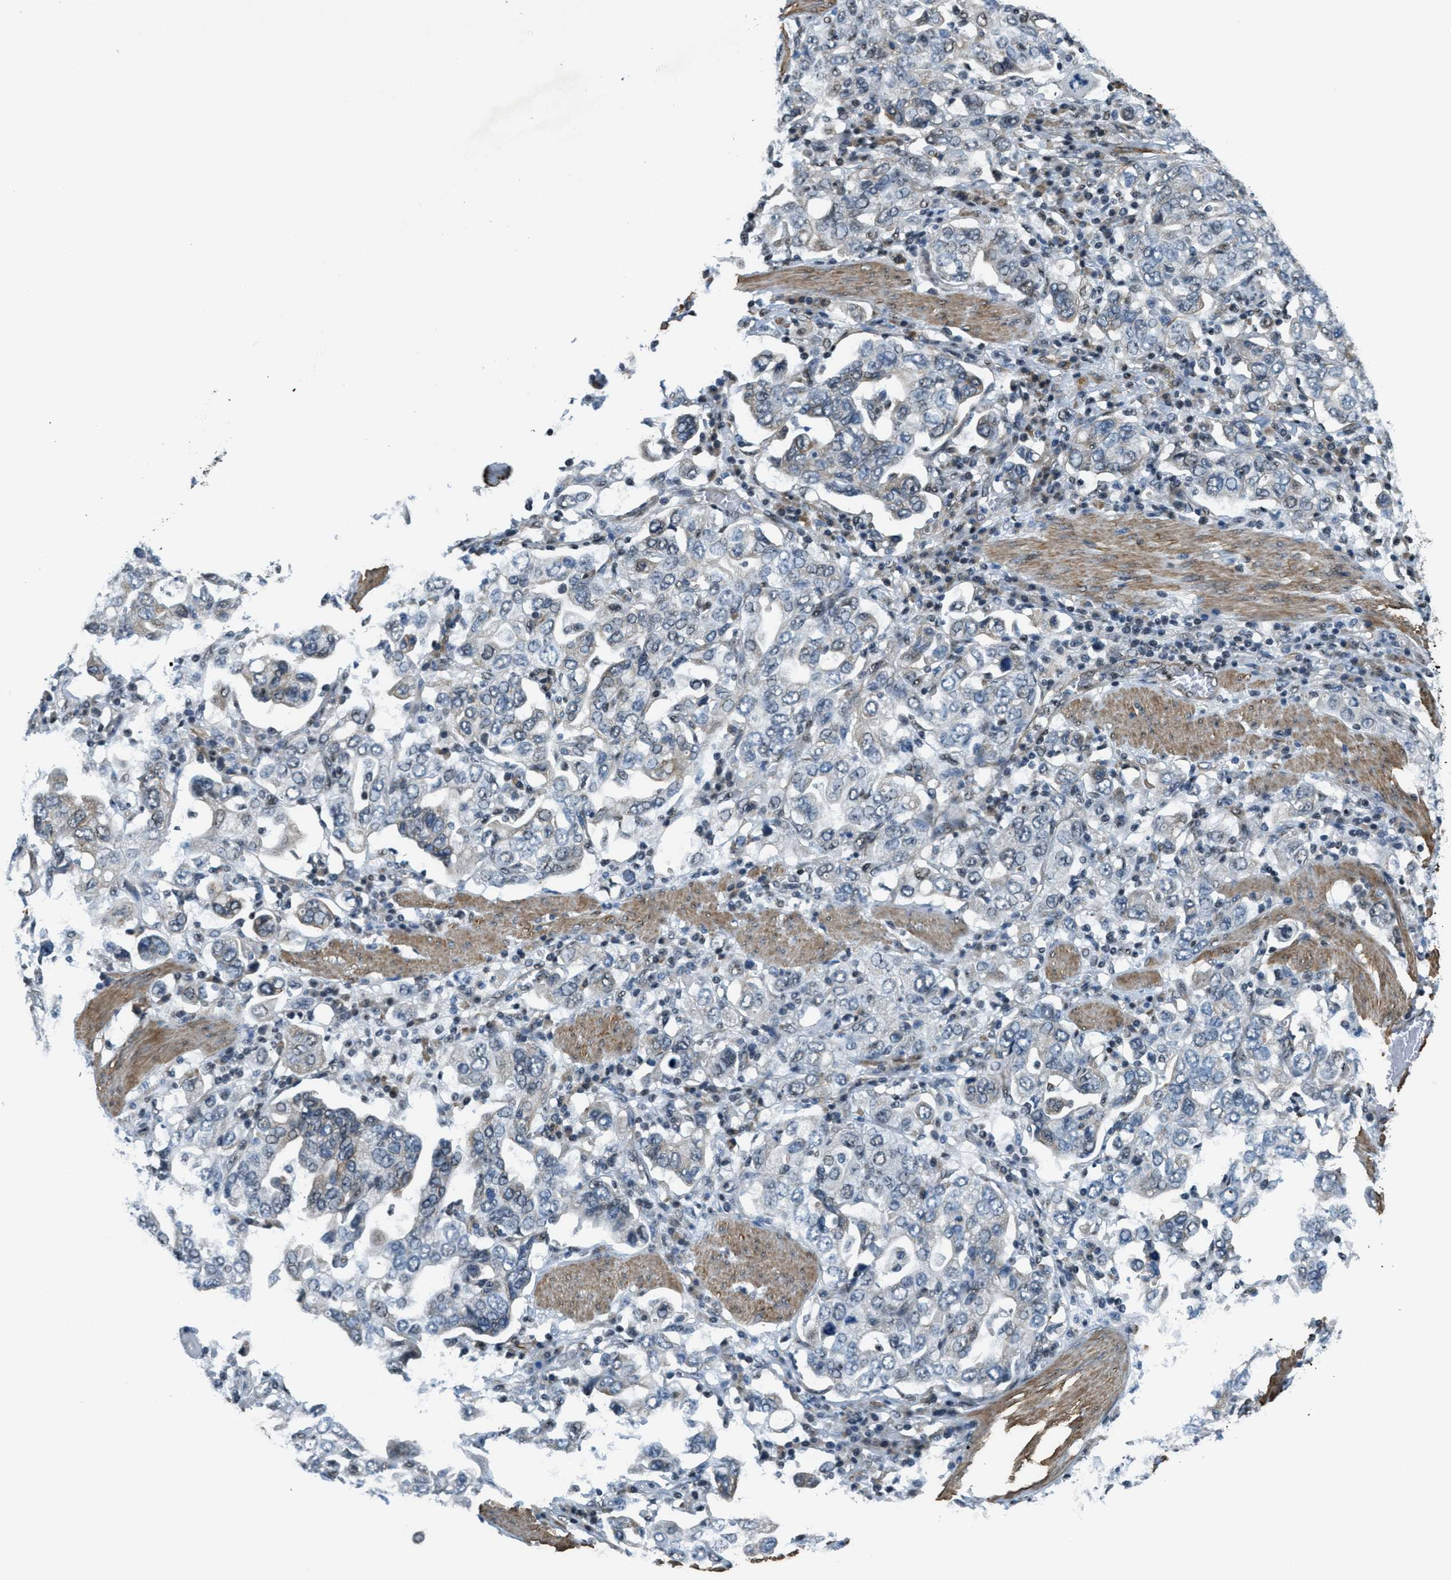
{"staining": {"intensity": "negative", "quantity": "none", "location": "none"}, "tissue": "stomach cancer", "cell_type": "Tumor cells", "image_type": "cancer", "snomed": [{"axis": "morphology", "description": "Adenocarcinoma, NOS"}, {"axis": "topography", "description": "Stomach, upper"}], "caption": "Histopathology image shows no protein positivity in tumor cells of adenocarcinoma (stomach) tissue.", "gene": "CFAP36", "patient": {"sex": "male", "age": 62}}